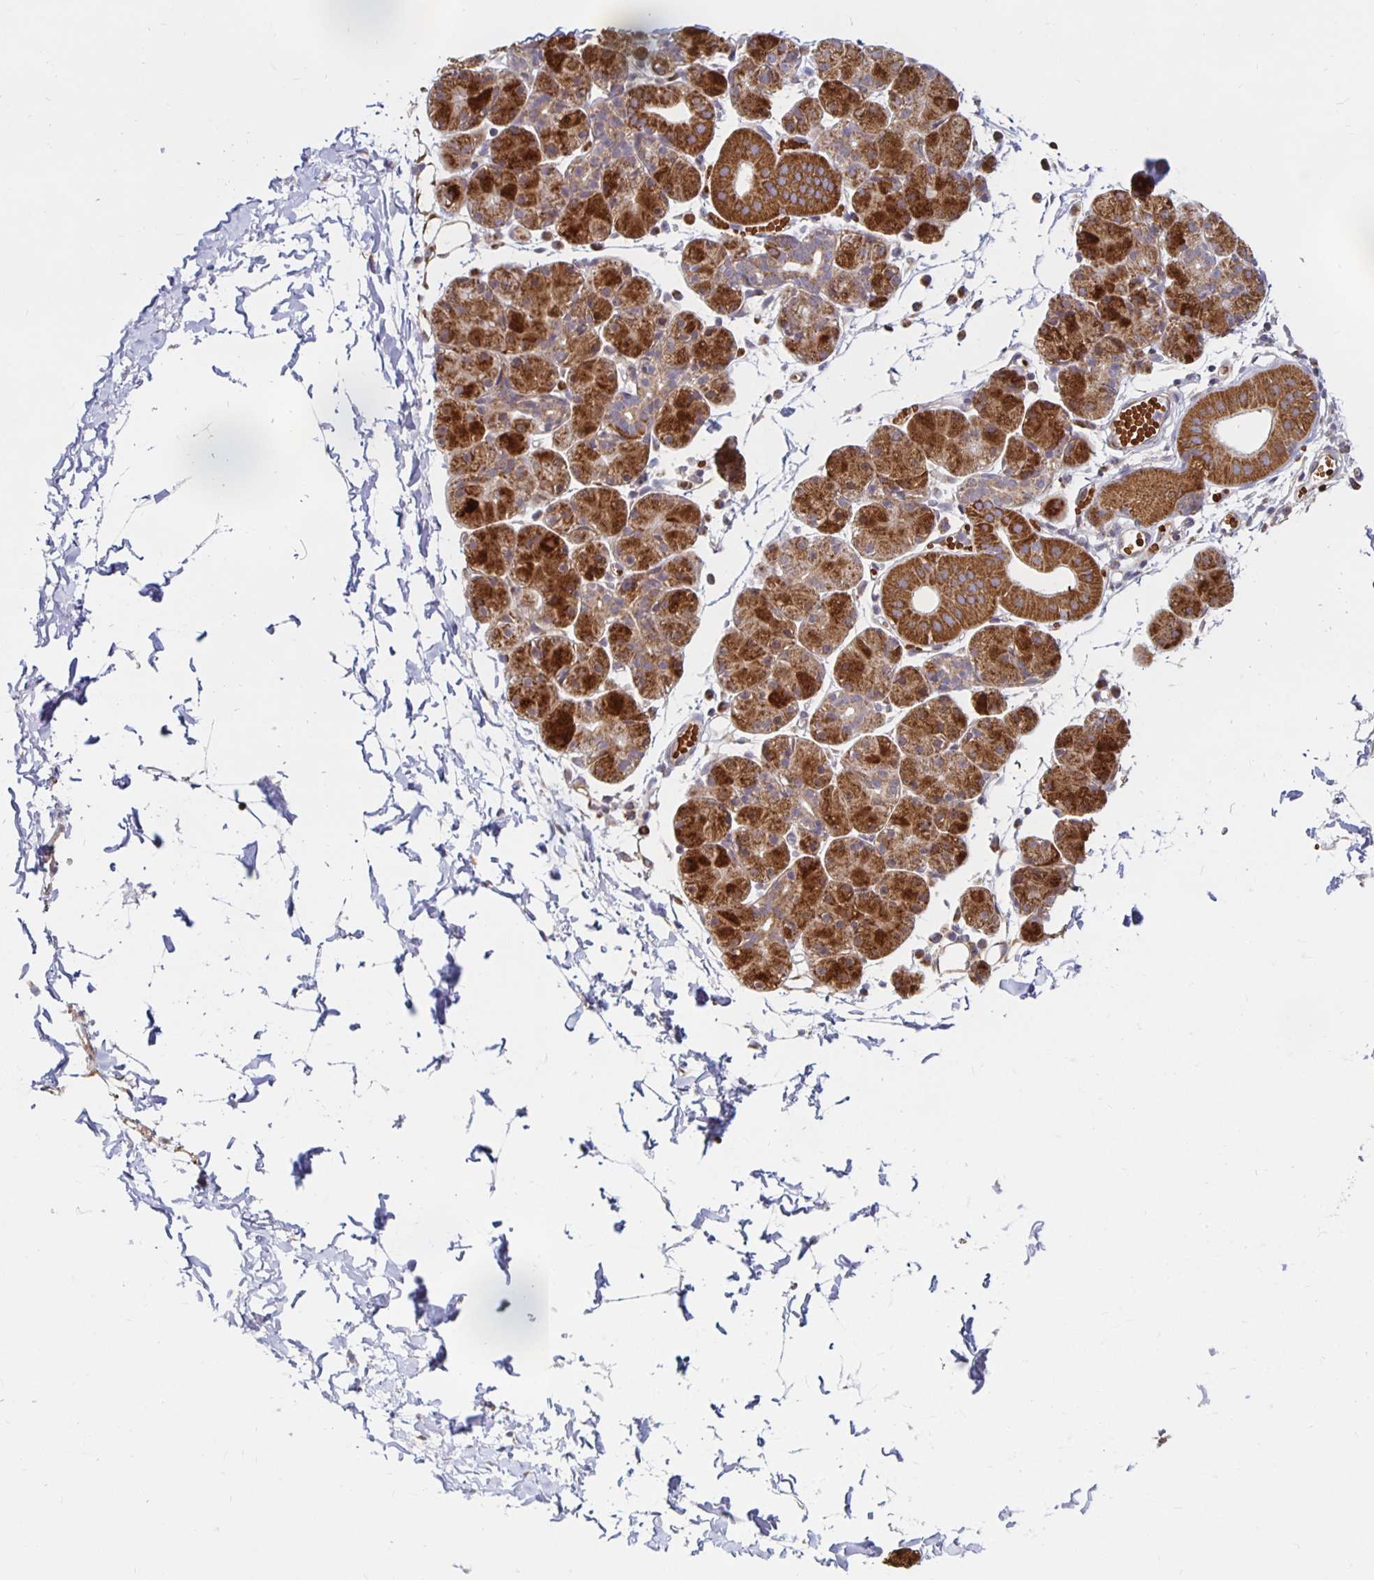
{"staining": {"intensity": "strong", "quantity": "25%-75%", "location": "cytoplasmic/membranous"}, "tissue": "salivary gland", "cell_type": "Glandular cells", "image_type": "normal", "snomed": [{"axis": "morphology", "description": "Normal tissue, NOS"}, {"axis": "morphology", "description": "Inflammation, NOS"}, {"axis": "topography", "description": "Lymph node"}, {"axis": "topography", "description": "Salivary gland"}], "caption": "Immunohistochemistry (IHC) histopathology image of normal salivary gland: human salivary gland stained using IHC demonstrates high levels of strong protein expression localized specifically in the cytoplasmic/membranous of glandular cells, appearing as a cytoplasmic/membranous brown color.", "gene": "MRPL28", "patient": {"sex": "male", "age": 3}}